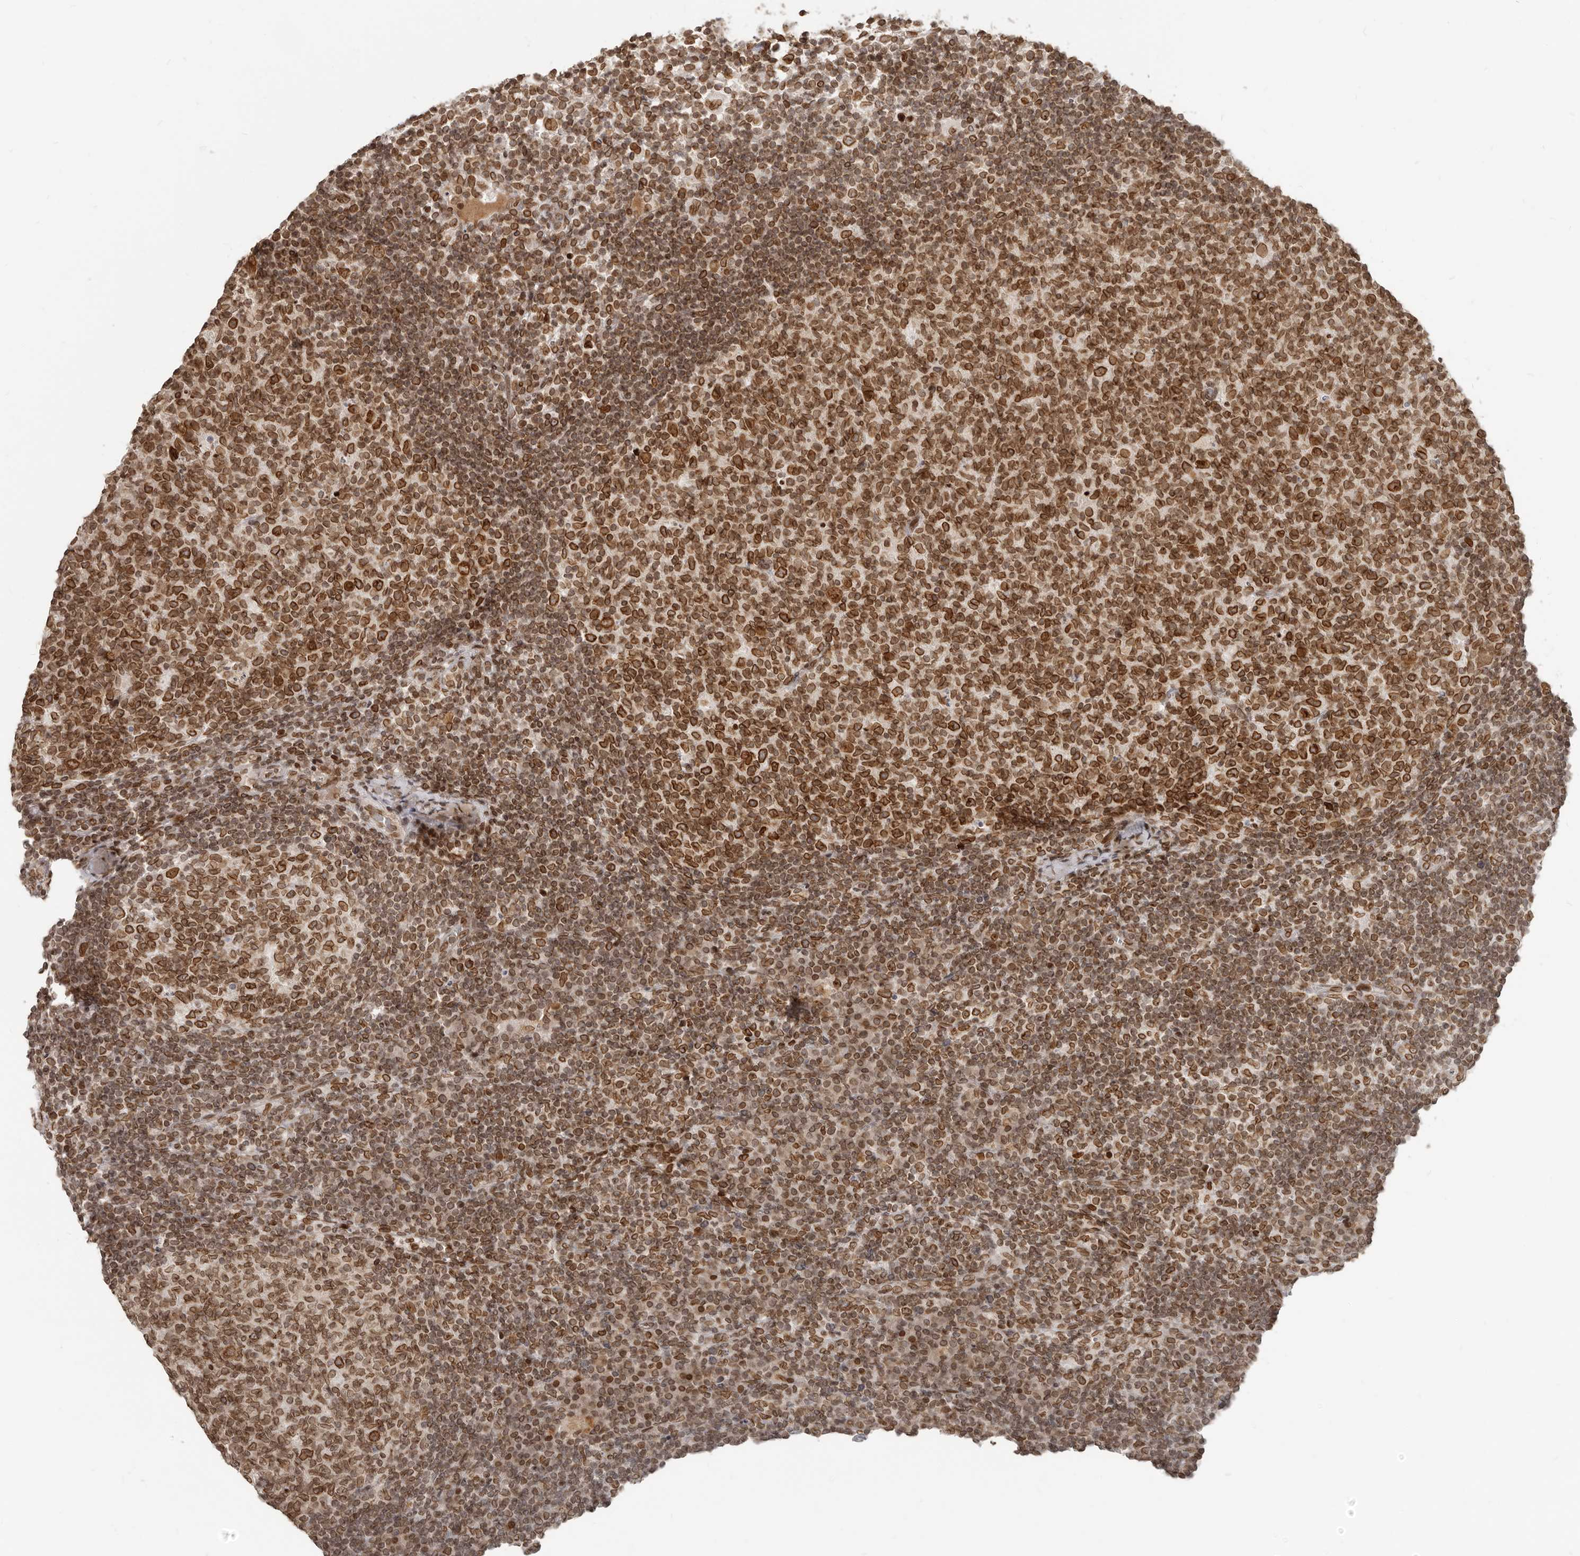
{"staining": {"intensity": "strong", "quantity": ">75%", "location": "cytoplasmic/membranous,nuclear"}, "tissue": "lymph node", "cell_type": "Germinal center cells", "image_type": "normal", "snomed": [{"axis": "morphology", "description": "Normal tissue, NOS"}, {"axis": "morphology", "description": "Inflammation, NOS"}, {"axis": "topography", "description": "Lymph node"}], "caption": "Brown immunohistochemical staining in benign human lymph node demonstrates strong cytoplasmic/membranous,nuclear expression in about >75% of germinal center cells.", "gene": "NUP153", "patient": {"sex": "male", "age": 55}}